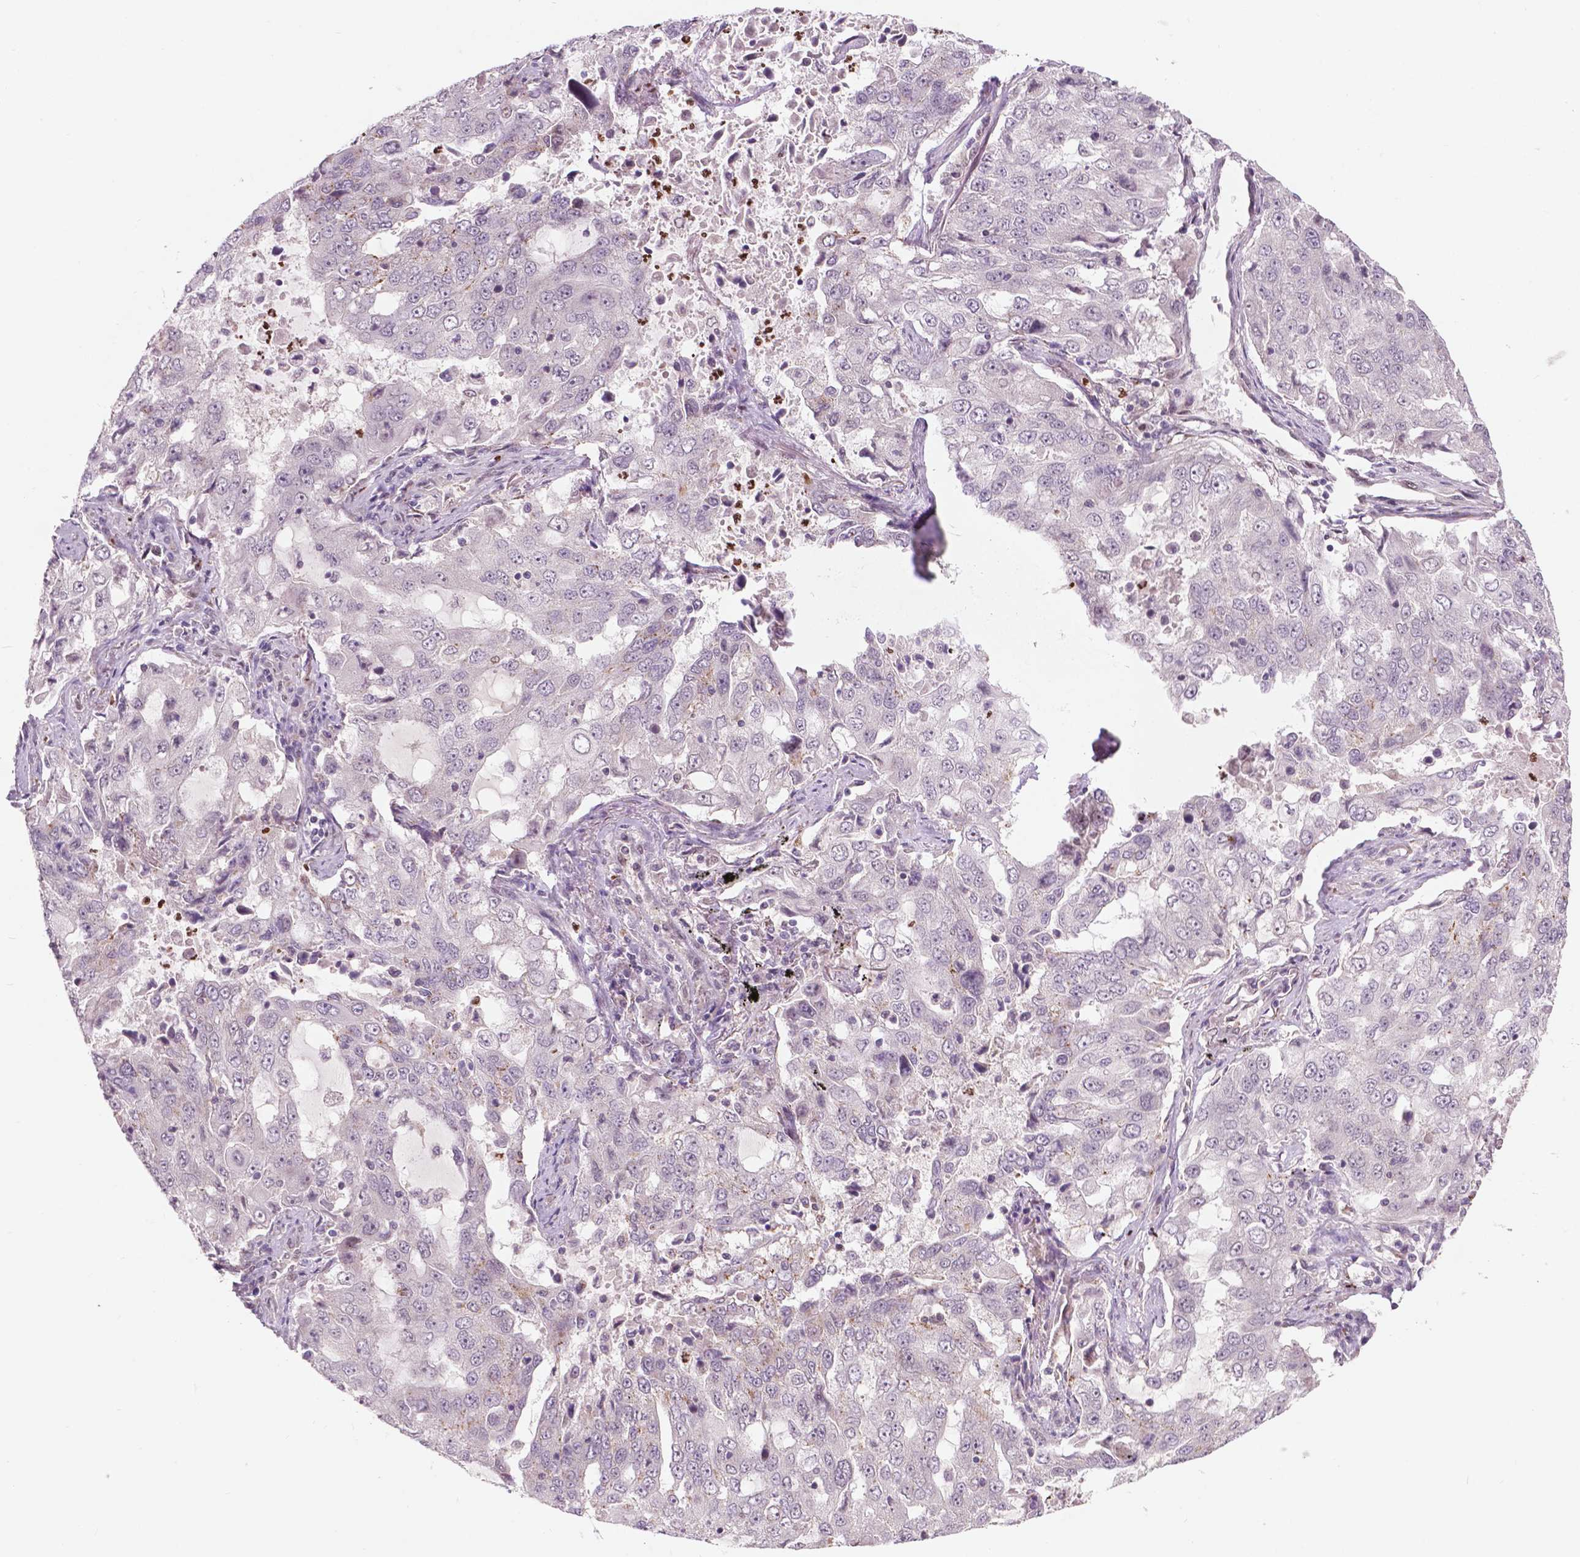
{"staining": {"intensity": "negative", "quantity": "none", "location": "none"}, "tissue": "lung cancer", "cell_type": "Tumor cells", "image_type": "cancer", "snomed": [{"axis": "morphology", "description": "Adenocarcinoma, NOS"}, {"axis": "topography", "description": "Lung"}], "caption": "Tumor cells show no significant protein expression in lung cancer. The staining is performed using DAB brown chromogen with nuclei counter-stained in using hematoxylin.", "gene": "NFAT5", "patient": {"sex": "female", "age": 61}}